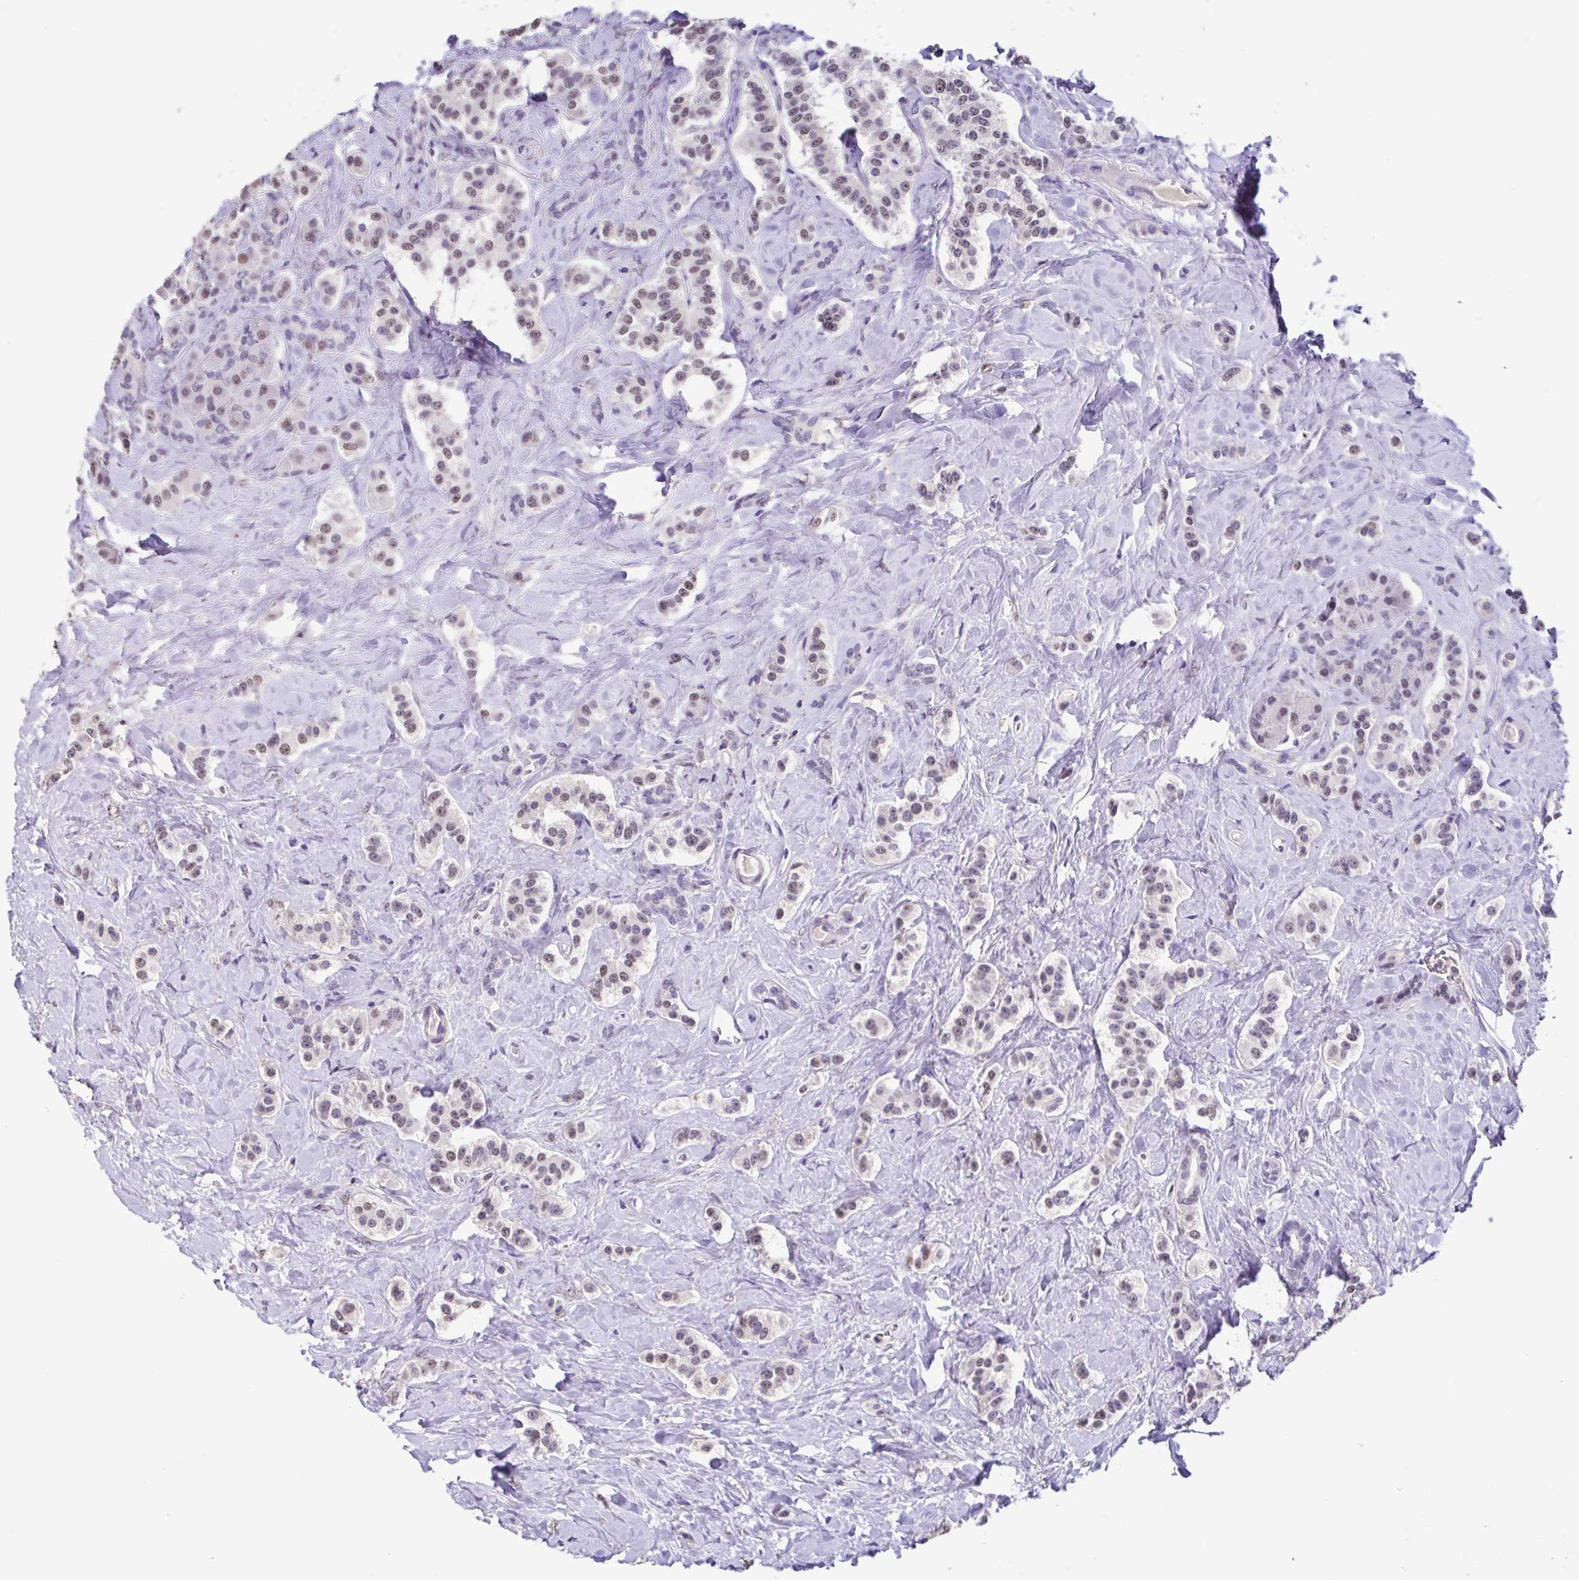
{"staining": {"intensity": "weak", "quantity": "25%-75%", "location": "nuclear"}, "tissue": "carcinoid", "cell_type": "Tumor cells", "image_type": "cancer", "snomed": [{"axis": "morphology", "description": "Normal tissue, NOS"}, {"axis": "morphology", "description": "Carcinoid, malignant, NOS"}, {"axis": "topography", "description": "Pancreas"}], "caption": "Weak nuclear staining is present in approximately 25%-75% of tumor cells in malignant carcinoid.", "gene": "ACTRT3", "patient": {"sex": "male", "age": 36}}